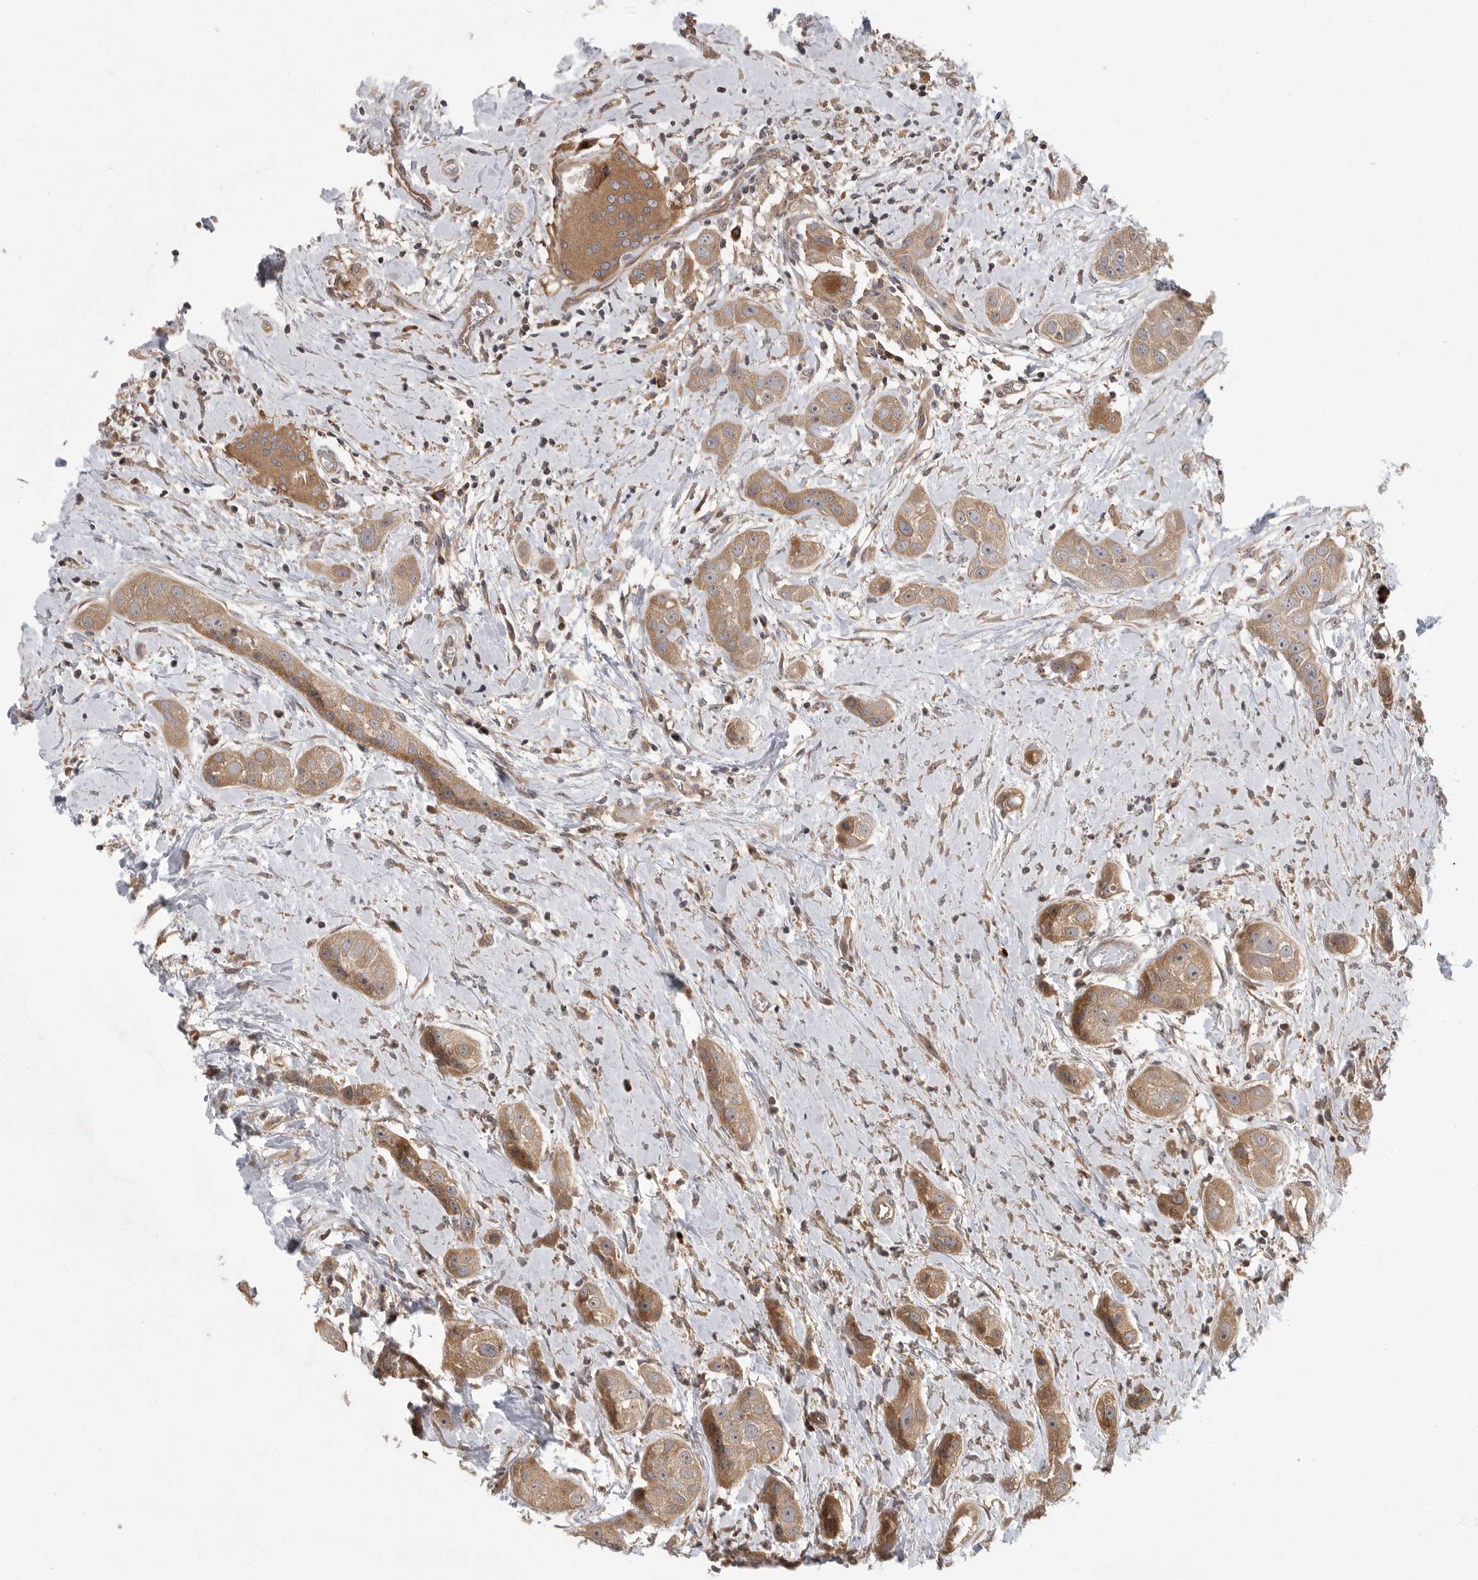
{"staining": {"intensity": "moderate", "quantity": ">75%", "location": "cytoplasmic/membranous"}, "tissue": "head and neck cancer", "cell_type": "Tumor cells", "image_type": "cancer", "snomed": [{"axis": "morphology", "description": "Normal tissue, NOS"}, {"axis": "morphology", "description": "Squamous cell carcinoma, NOS"}, {"axis": "topography", "description": "Skeletal muscle"}, {"axis": "topography", "description": "Head-Neck"}], "caption": "The micrograph demonstrates a brown stain indicating the presence of a protein in the cytoplasmic/membranous of tumor cells in head and neck cancer (squamous cell carcinoma).", "gene": "OXR1", "patient": {"sex": "male", "age": 51}}